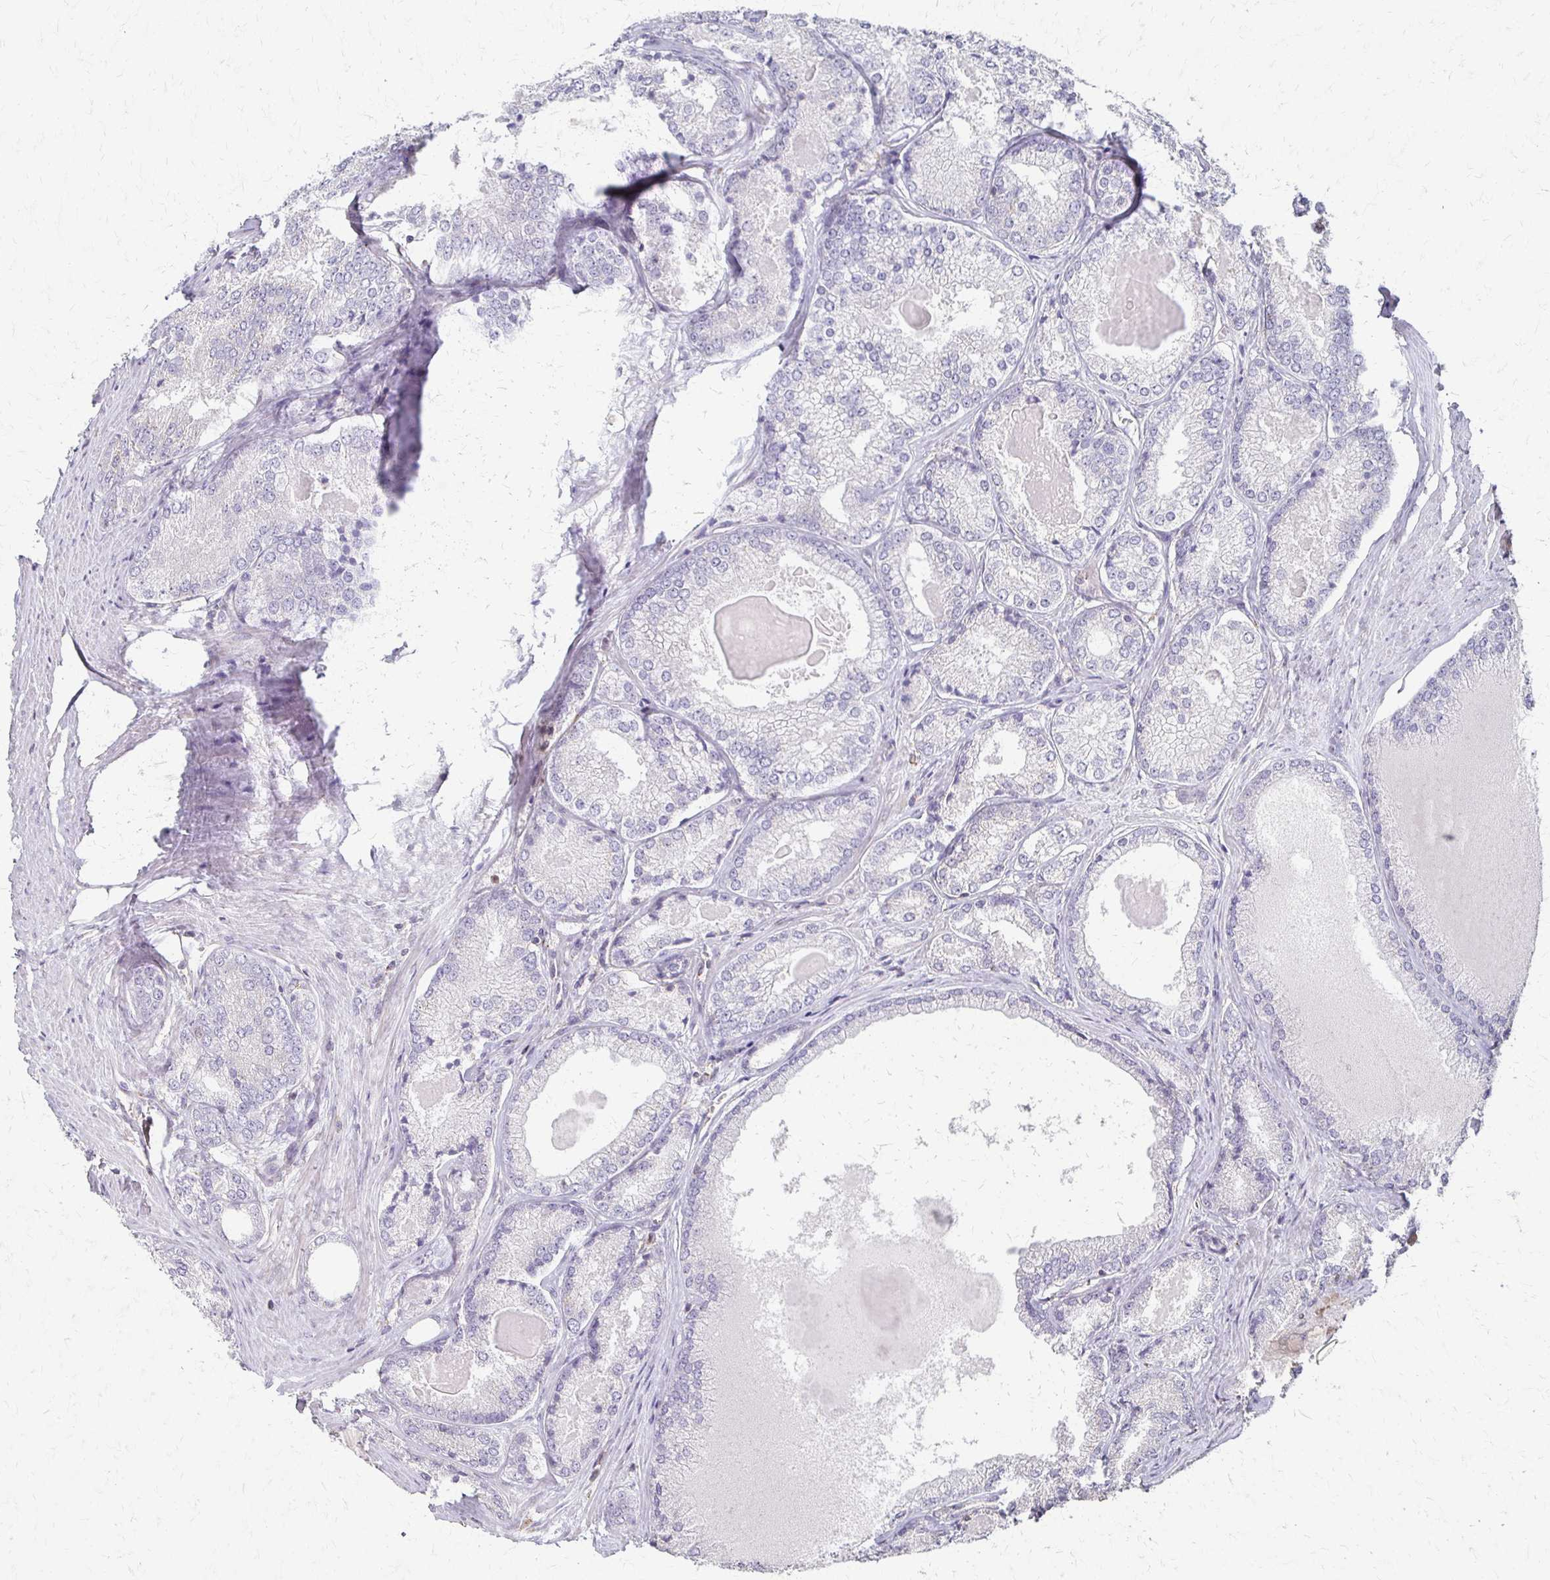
{"staining": {"intensity": "negative", "quantity": "none", "location": "none"}, "tissue": "prostate cancer", "cell_type": "Tumor cells", "image_type": "cancer", "snomed": [{"axis": "morphology", "description": "Adenocarcinoma, NOS"}, {"axis": "morphology", "description": "Adenocarcinoma, Low grade"}, {"axis": "topography", "description": "Prostate"}], "caption": "High power microscopy histopathology image of an immunohistochemistry (IHC) image of prostate cancer (adenocarcinoma (low-grade)), revealing no significant staining in tumor cells.", "gene": "C1QTNF7", "patient": {"sex": "male", "age": 68}}